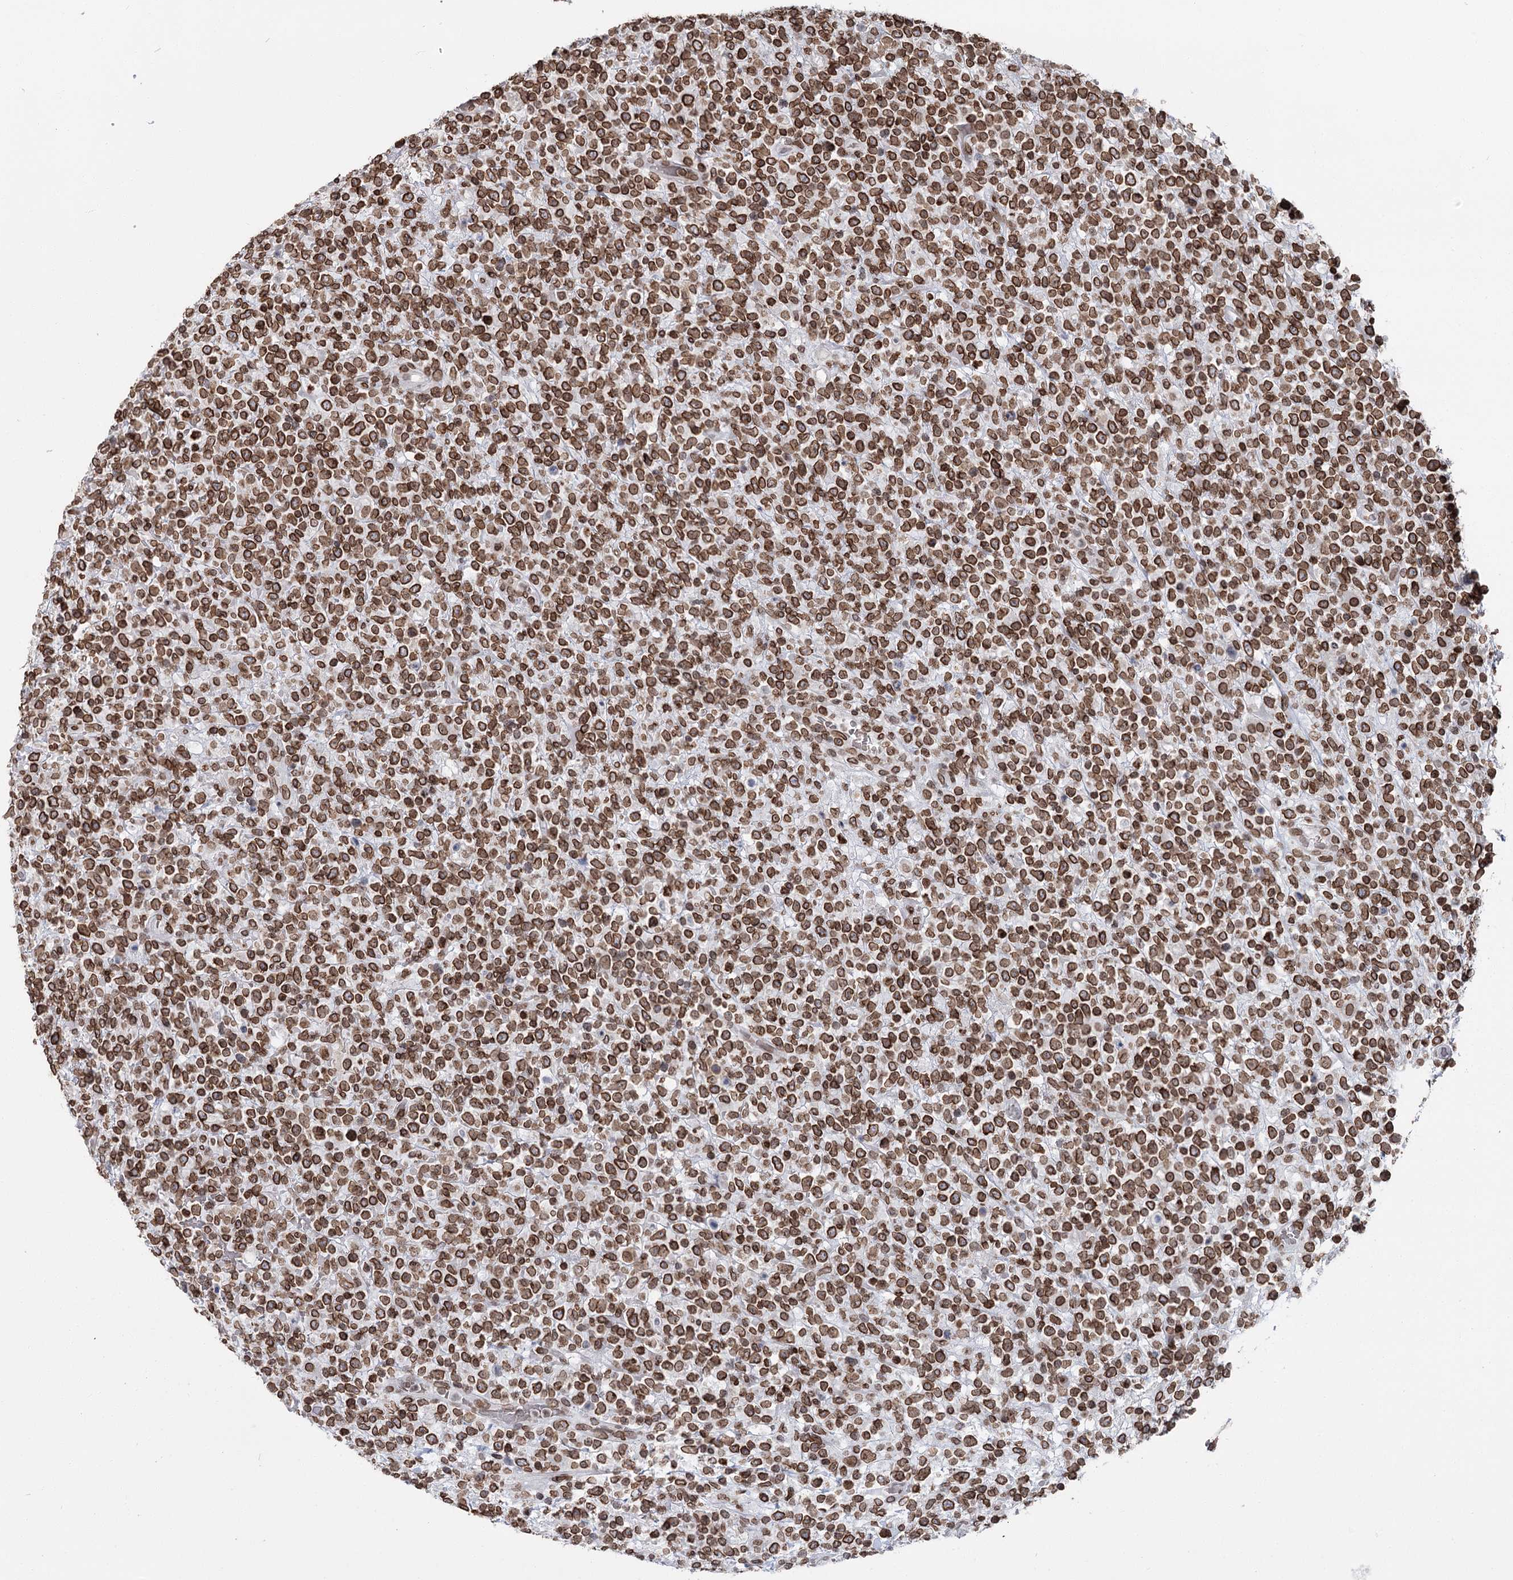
{"staining": {"intensity": "strong", "quantity": ">75%", "location": "cytoplasmic/membranous,nuclear"}, "tissue": "lymphoma", "cell_type": "Tumor cells", "image_type": "cancer", "snomed": [{"axis": "morphology", "description": "Malignant lymphoma, non-Hodgkin's type, High grade"}, {"axis": "topography", "description": "Colon"}], "caption": "Brown immunohistochemical staining in high-grade malignant lymphoma, non-Hodgkin's type shows strong cytoplasmic/membranous and nuclear staining in about >75% of tumor cells. (brown staining indicates protein expression, while blue staining denotes nuclei).", "gene": "KIAA0930", "patient": {"sex": "female", "age": 53}}